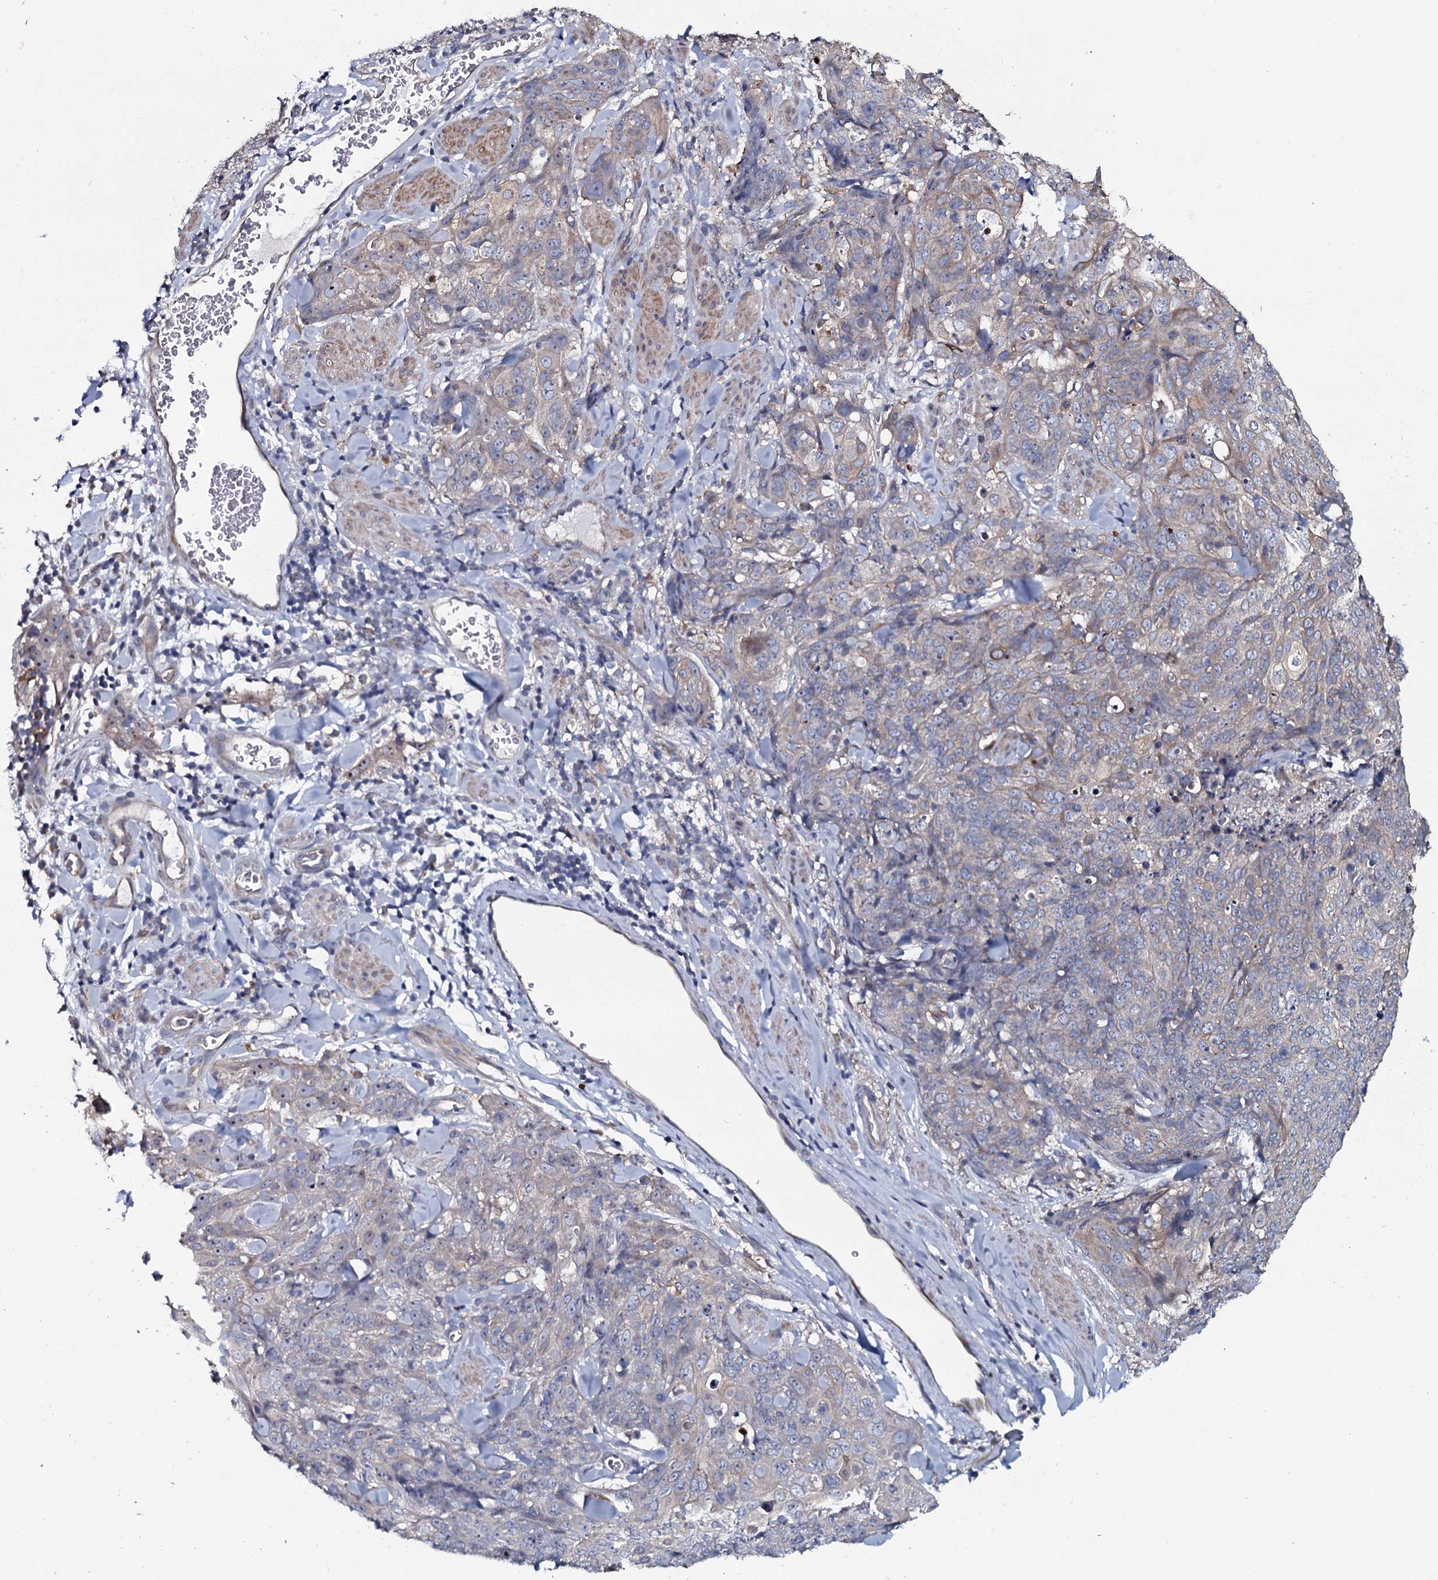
{"staining": {"intensity": "negative", "quantity": "none", "location": "none"}, "tissue": "skin cancer", "cell_type": "Tumor cells", "image_type": "cancer", "snomed": [{"axis": "morphology", "description": "Squamous cell carcinoma, NOS"}, {"axis": "topography", "description": "Skin"}, {"axis": "topography", "description": "Vulva"}], "caption": "Tumor cells show no significant protein expression in skin cancer (squamous cell carcinoma). (Stains: DAB (3,3'-diaminobenzidine) immunohistochemistry (IHC) with hematoxylin counter stain, Microscopy: brightfield microscopy at high magnification).", "gene": "TMEM151A", "patient": {"sex": "female", "age": 85}}